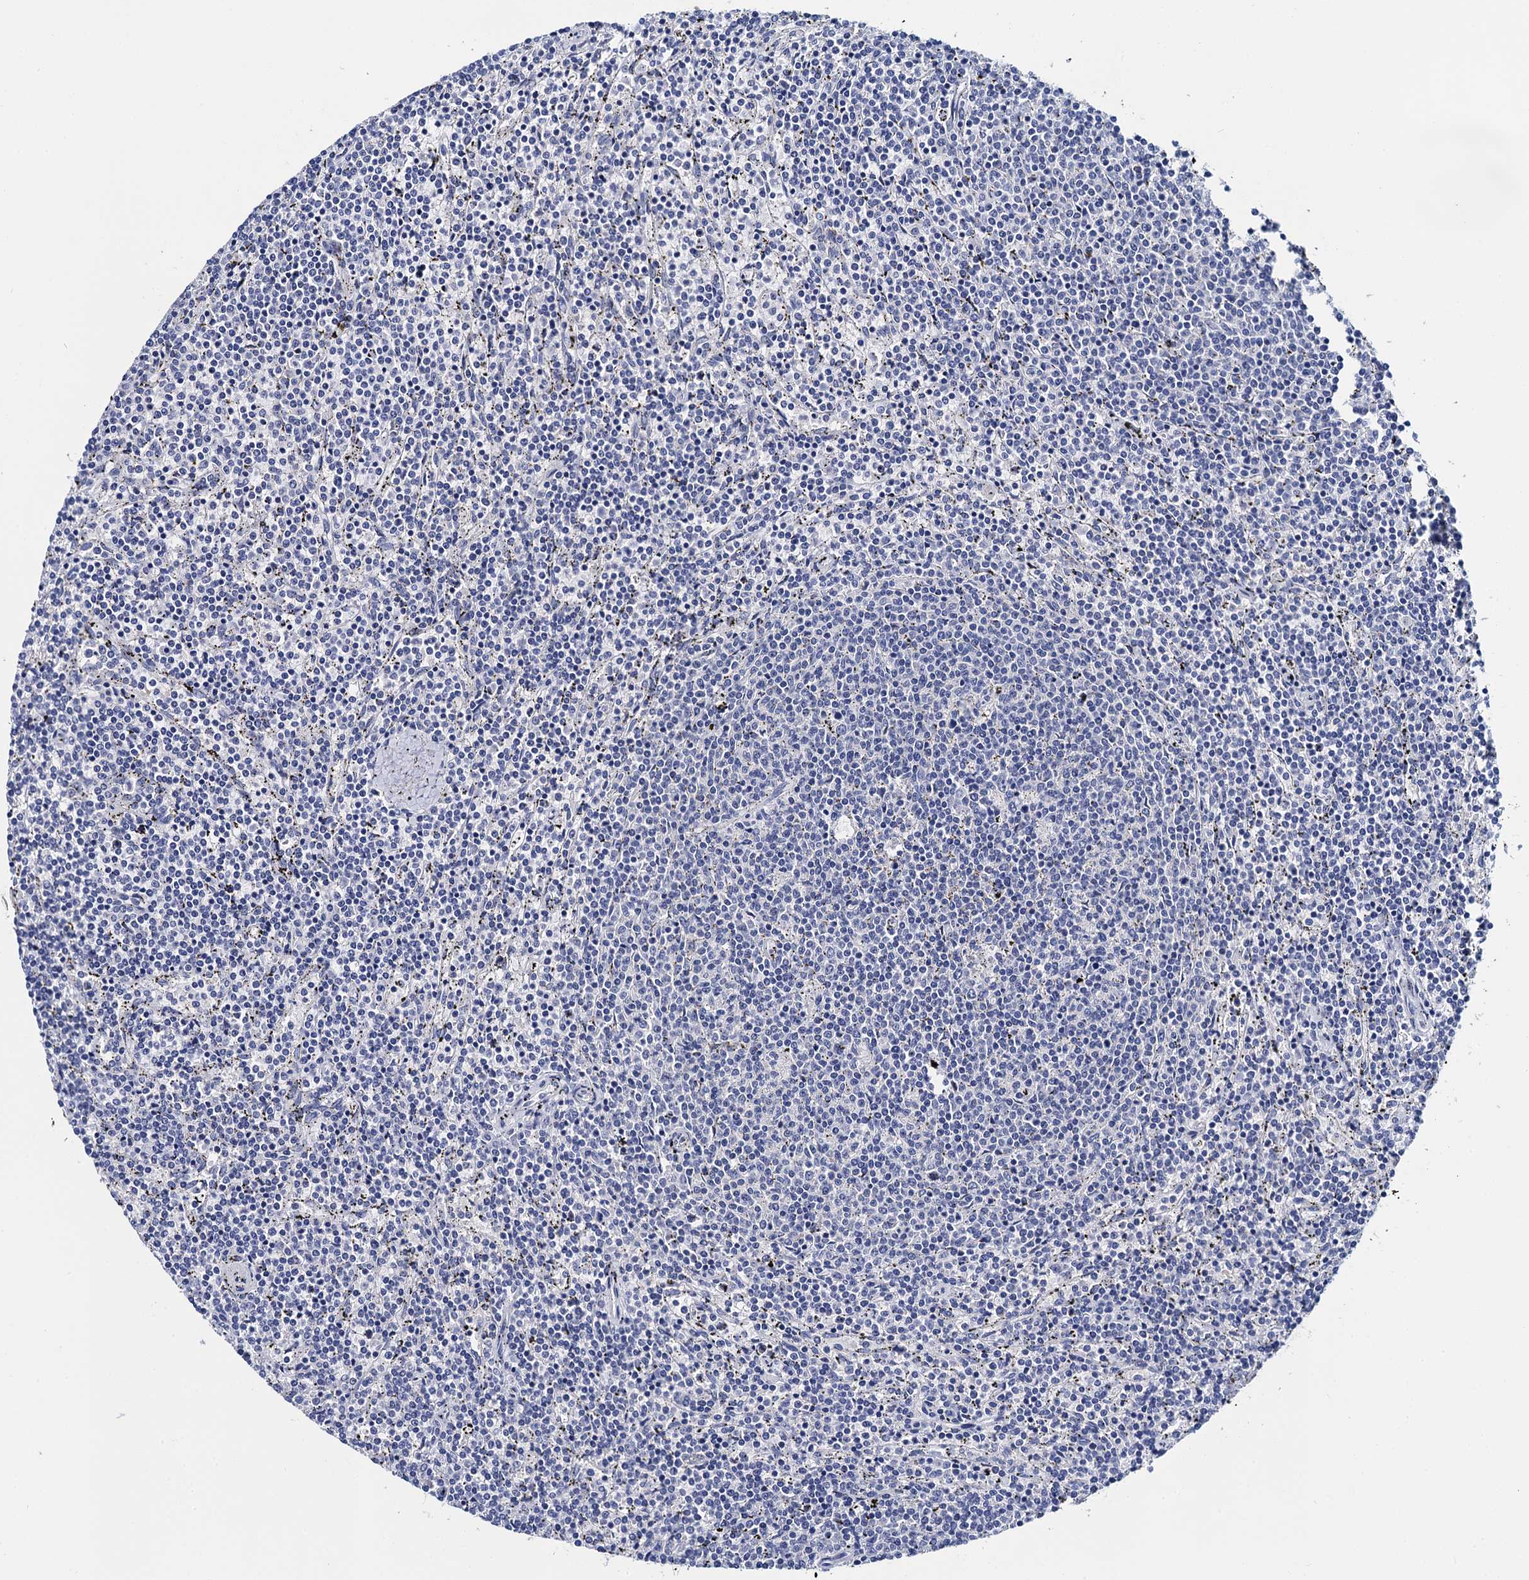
{"staining": {"intensity": "negative", "quantity": "none", "location": "none"}, "tissue": "lymphoma", "cell_type": "Tumor cells", "image_type": "cancer", "snomed": [{"axis": "morphology", "description": "Malignant lymphoma, non-Hodgkin's type, Low grade"}, {"axis": "topography", "description": "Spleen"}], "caption": "This photomicrograph is of lymphoma stained with immunohistochemistry (IHC) to label a protein in brown with the nuclei are counter-stained blue. There is no staining in tumor cells.", "gene": "LYPD3", "patient": {"sex": "female", "age": 50}}